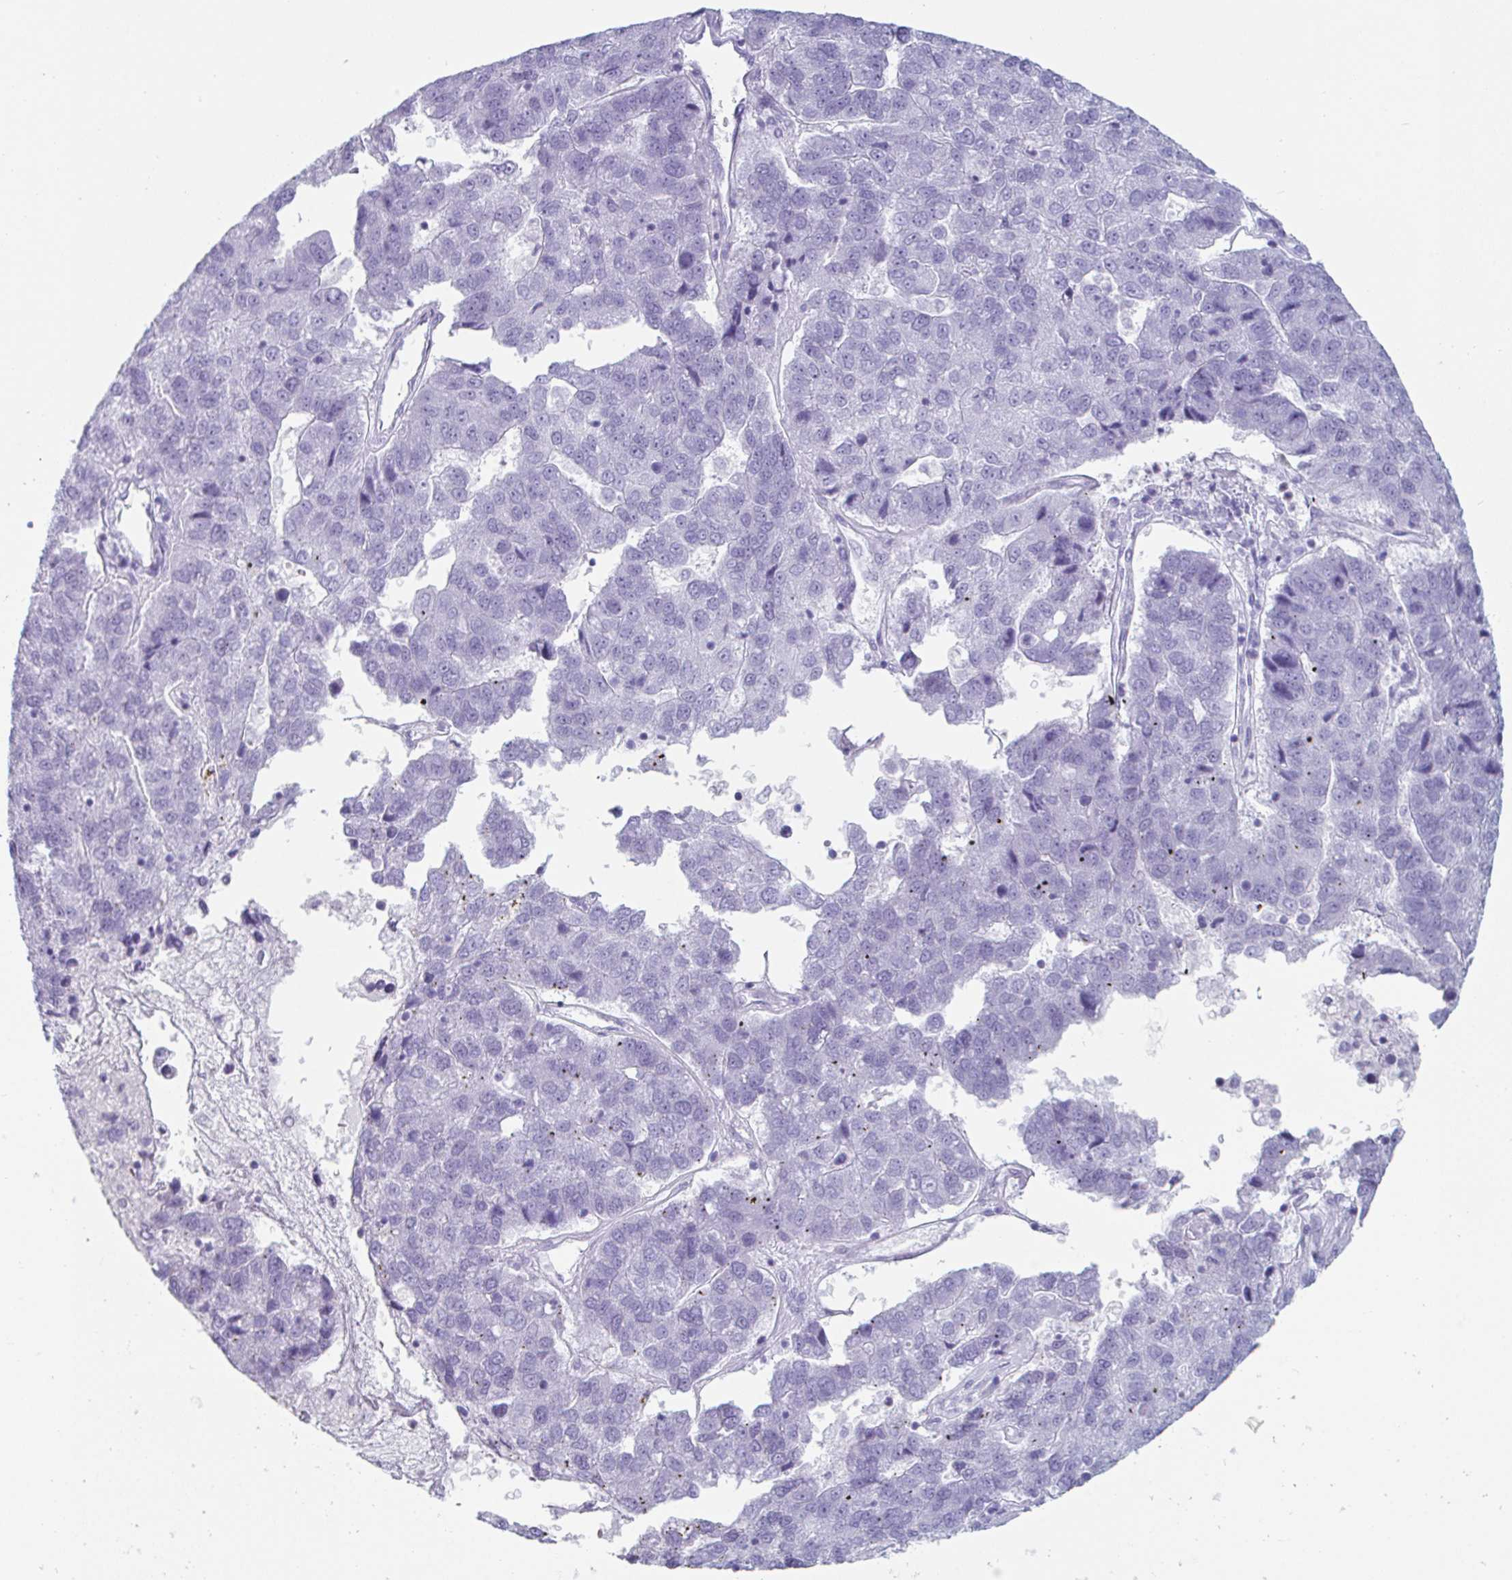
{"staining": {"intensity": "negative", "quantity": "none", "location": "none"}, "tissue": "pancreatic cancer", "cell_type": "Tumor cells", "image_type": "cancer", "snomed": [{"axis": "morphology", "description": "Adenocarcinoma, NOS"}, {"axis": "topography", "description": "Pancreas"}], "caption": "IHC of human pancreatic cancer shows no positivity in tumor cells. (IHC, brightfield microscopy, high magnification).", "gene": "CREG2", "patient": {"sex": "female", "age": 61}}